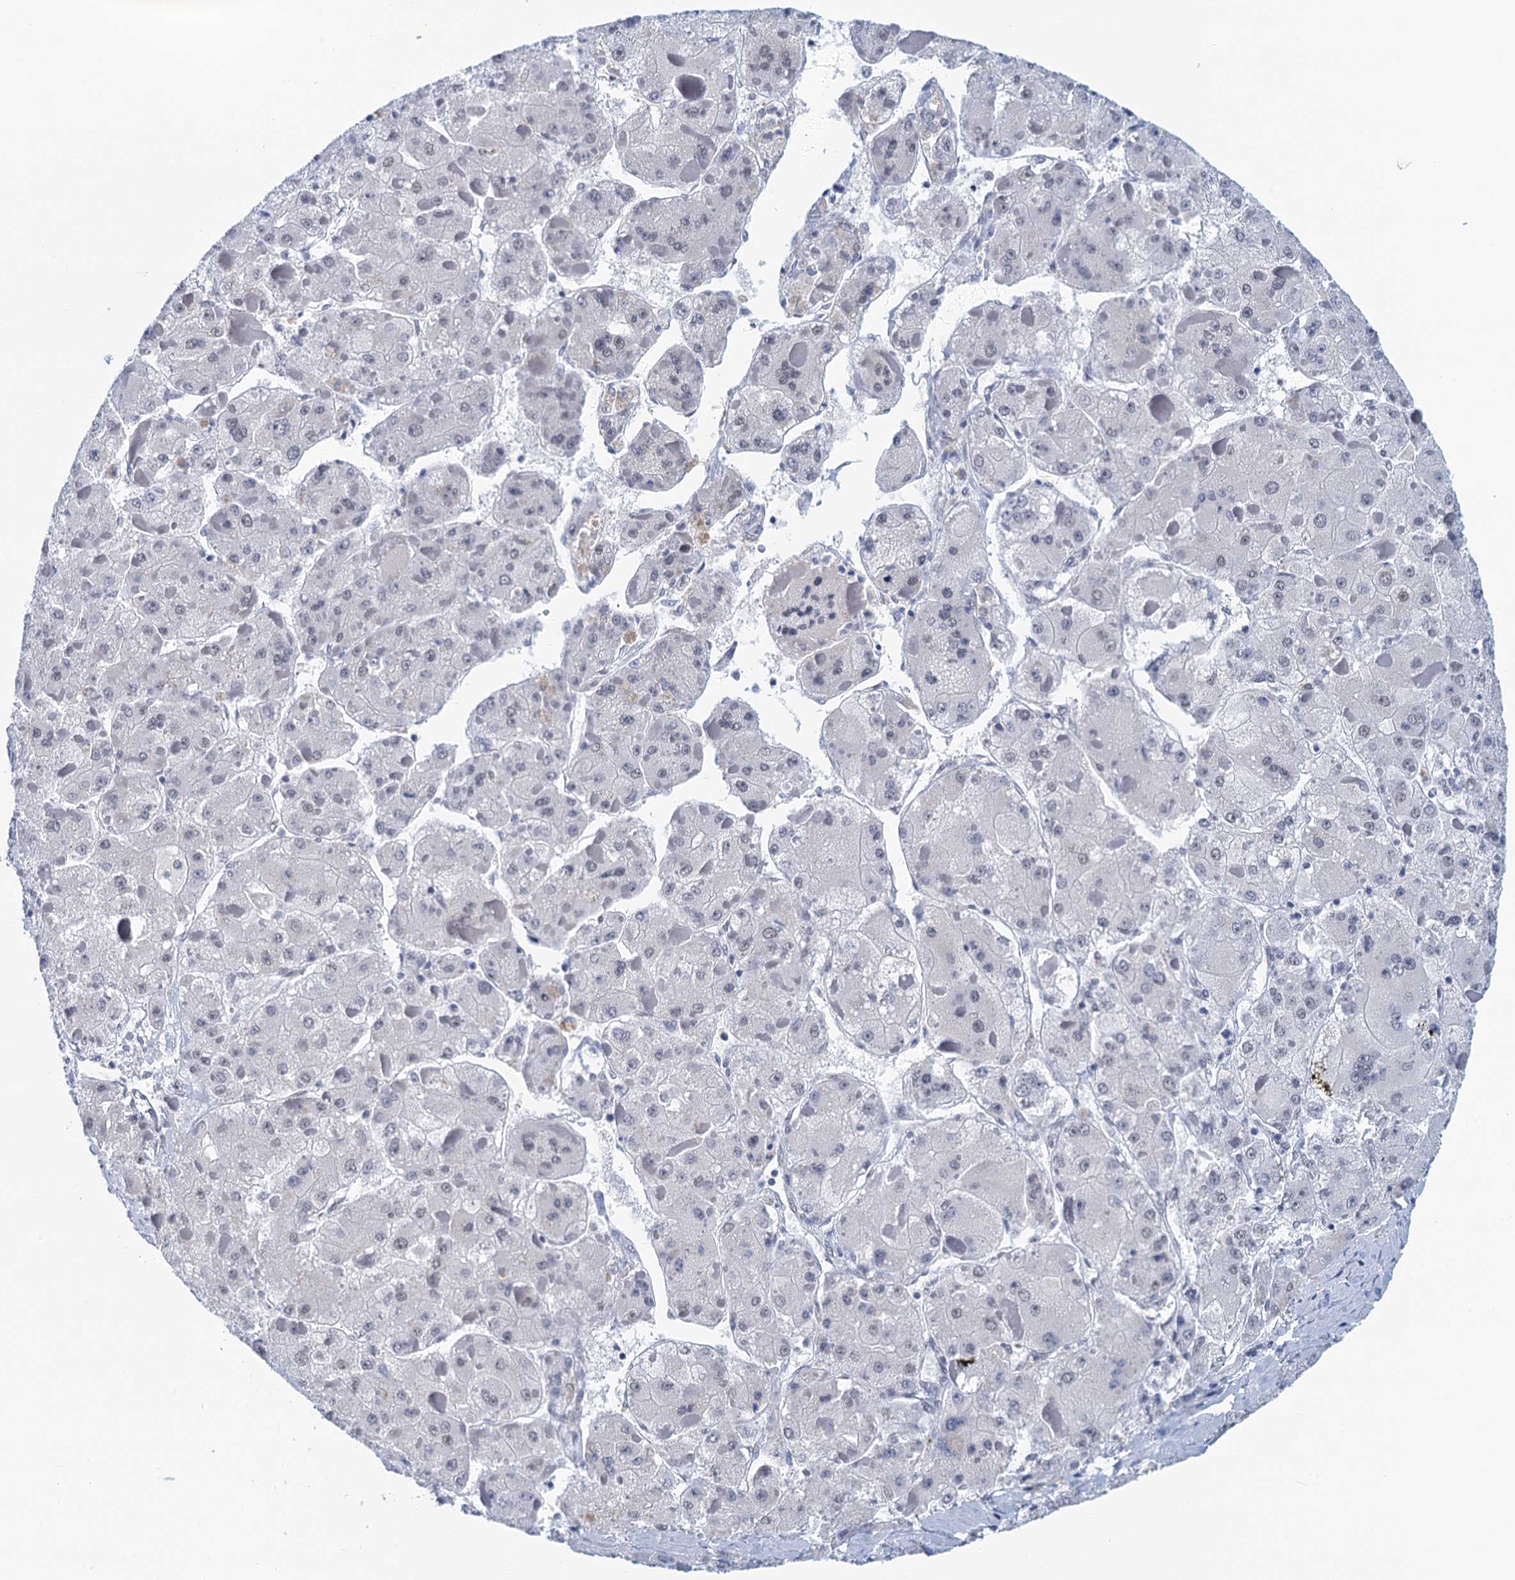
{"staining": {"intensity": "negative", "quantity": "none", "location": "none"}, "tissue": "liver cancer", "cell_type": "Tumor cells", "image_type": "cancer", "snomed": [{"axis": "morphology", "description": "Carcinoma, Hepatocellular, NOS"}, {"axis": "topography", "description": "Liver"}], "caption": "Human hepatocellular carcinoma (liver) stained for a protein using immunohistochemistry shows no expression in tumor cells.", "gene": "EPS8L1", "patient": {"sex": "female", "age": 73}}